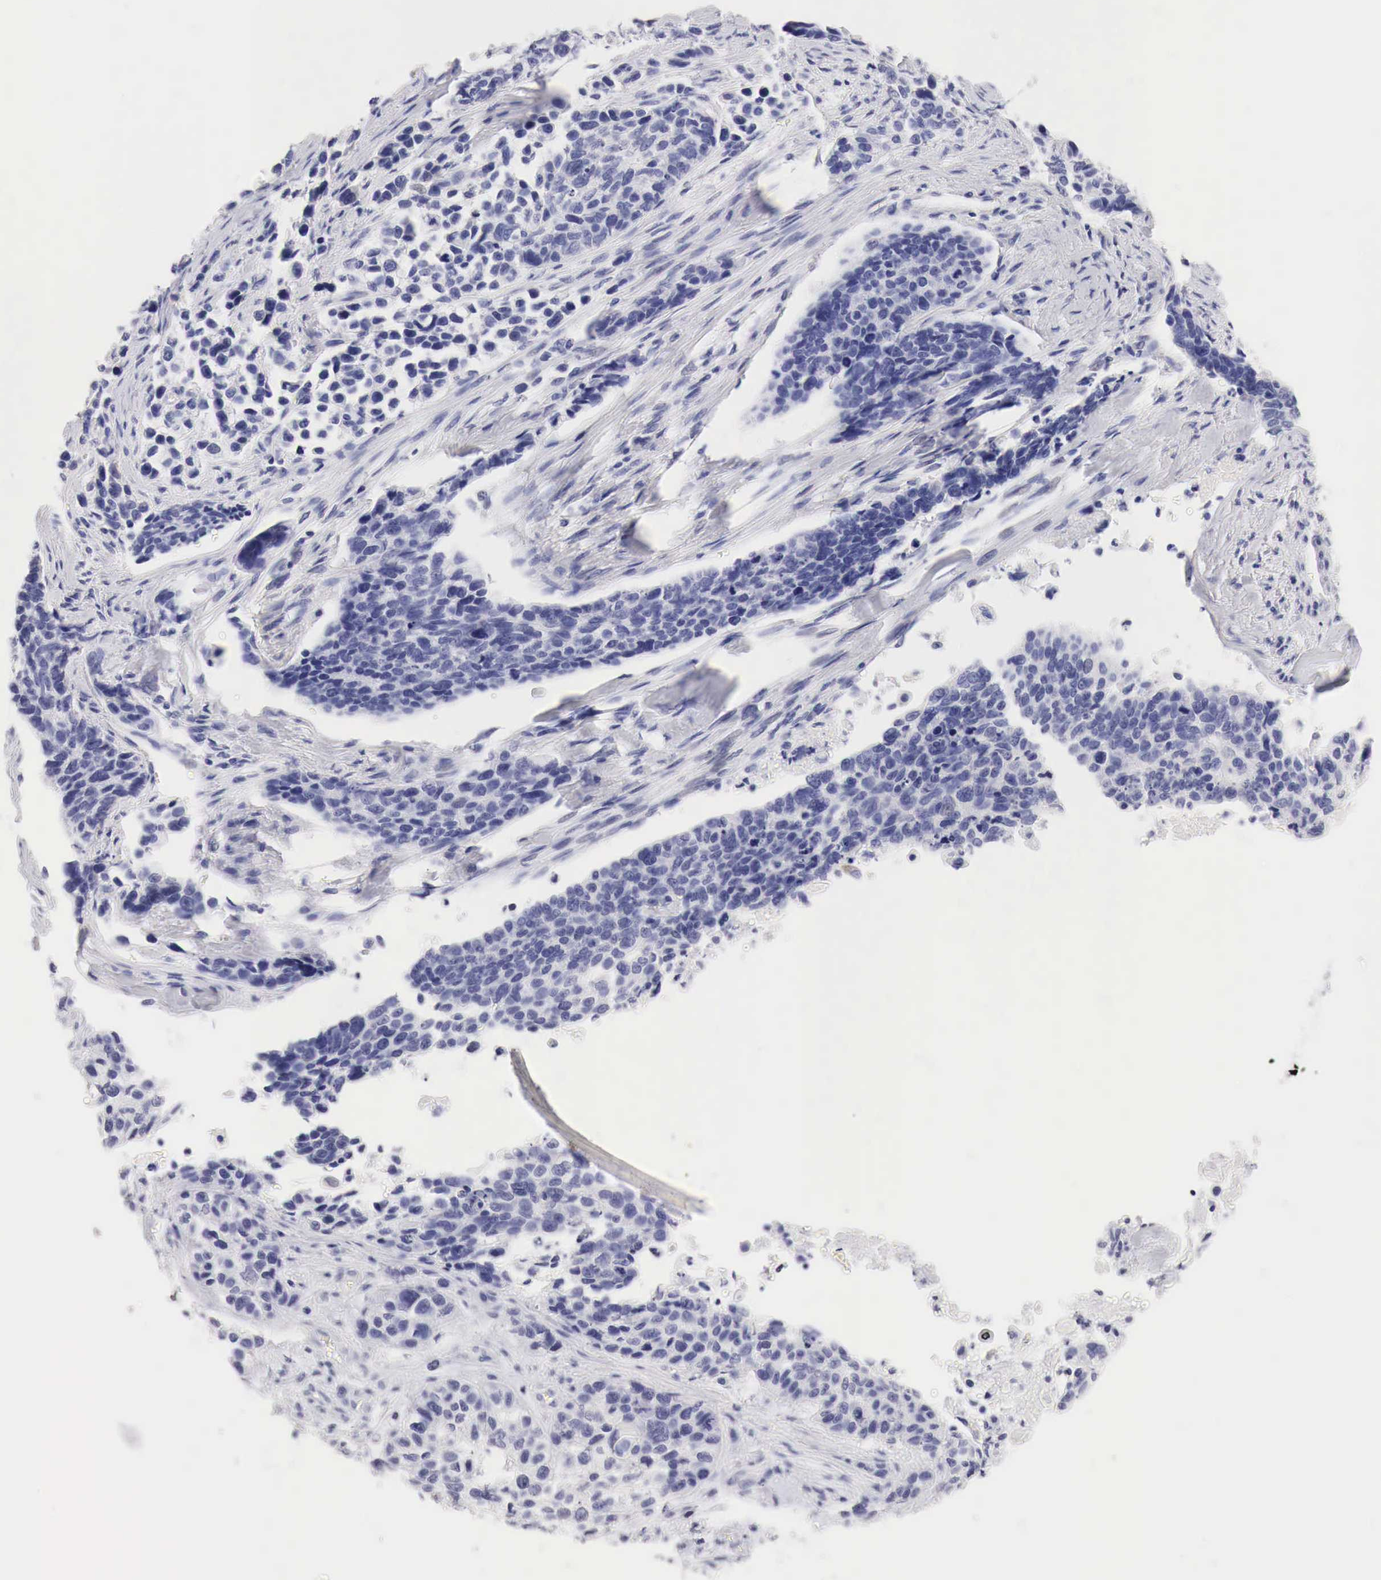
{"staining": {"intensity": "negative", "quantity": "none", "location": "none"}, "tissue": "lung cancer", "cell_type": "Tumor cells", "image_type": "cancer", "snomed": [{"axis": "morphology", "description": "Squamous cell carcinoma, NOS"}, {"axis": "topography", "description": "Lymph node"}, {"axis": "topography", "description": "Lung"}], "caption": "Tumor cells are negative for brown protein staining in squamous cell carcinoma (lung).", "gene": "TYR", "patient": {"sex": "male", "age": 74}}